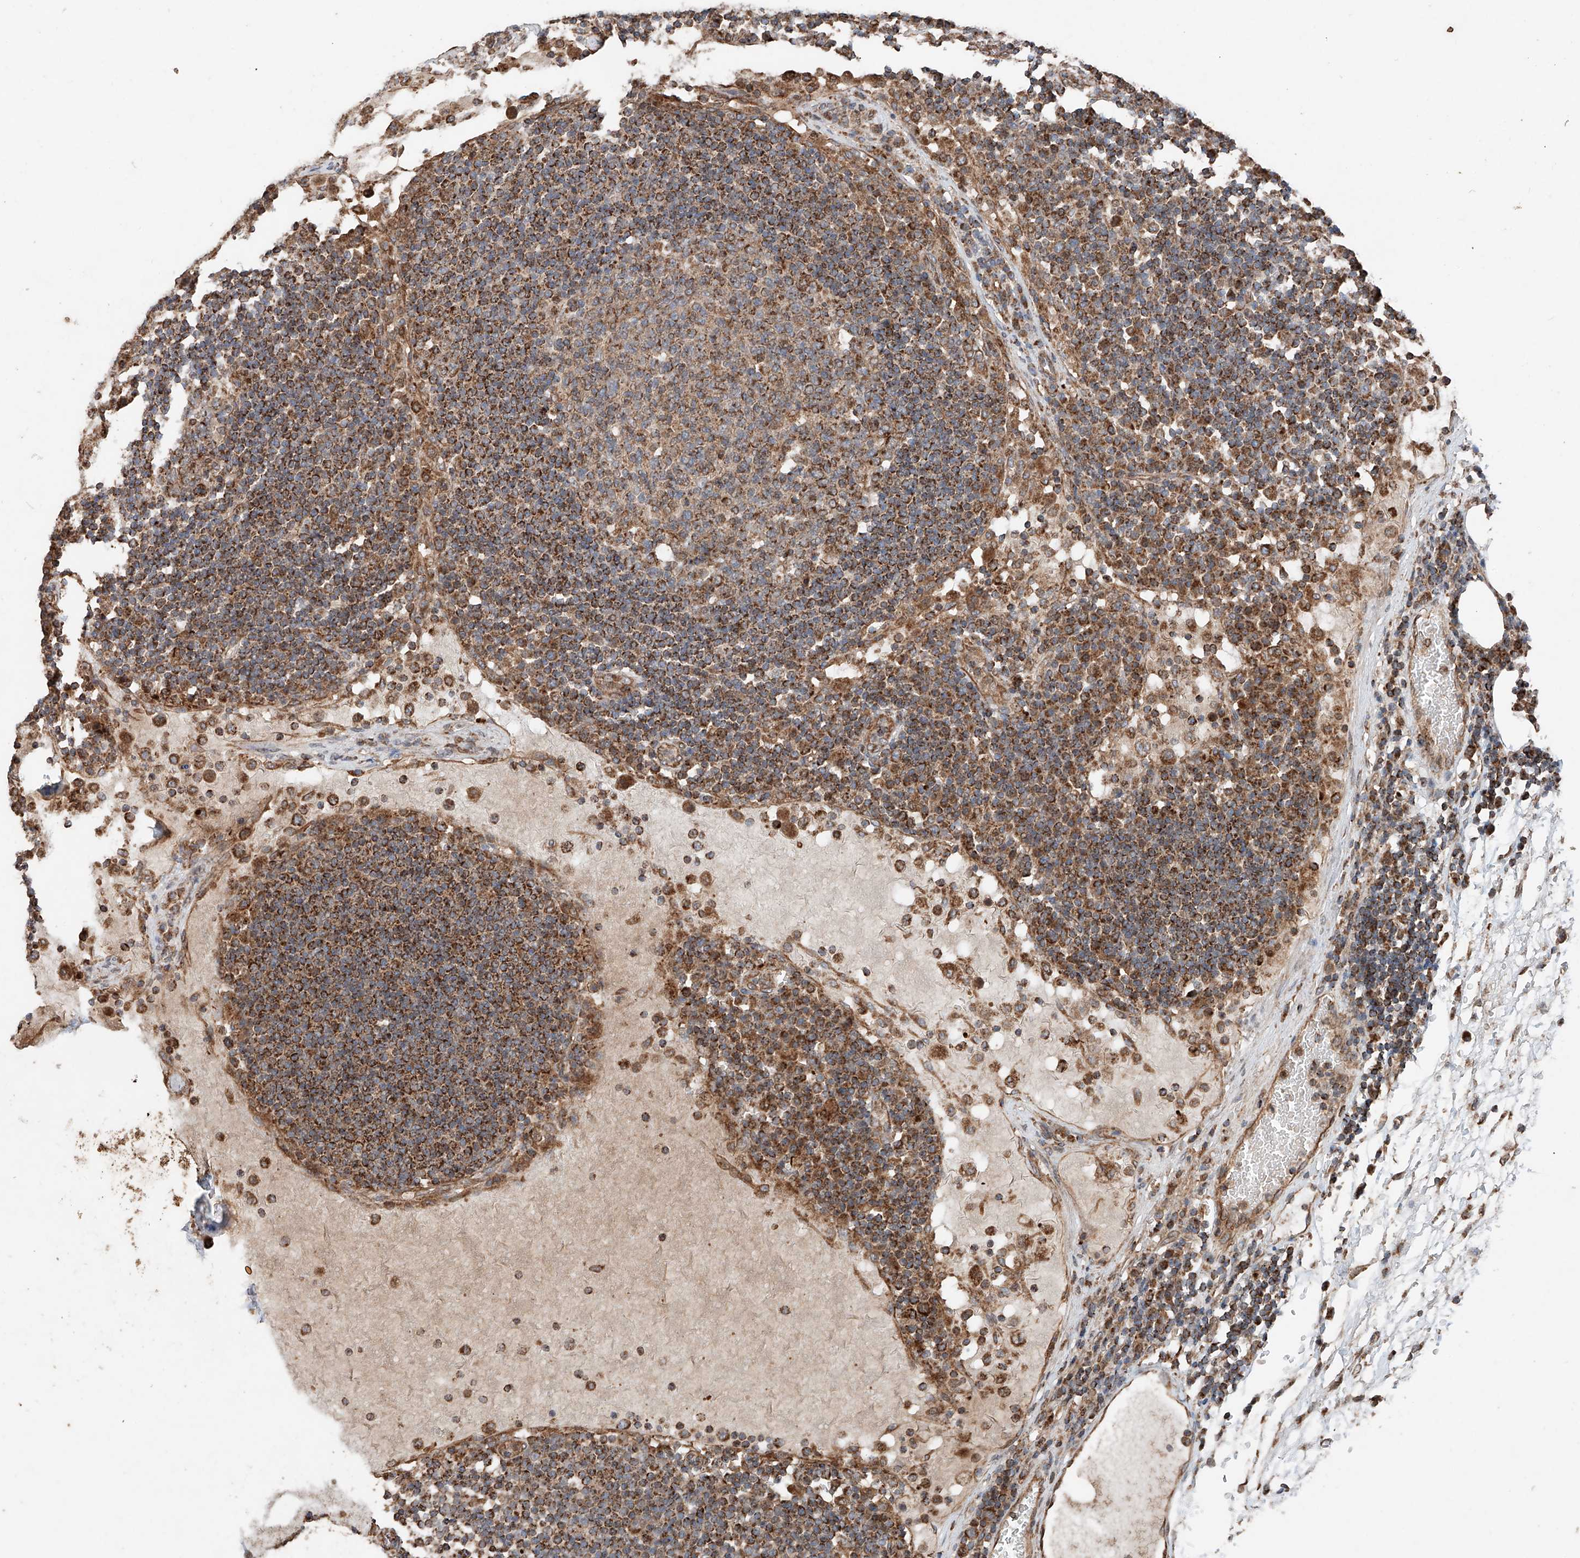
{"staining": {"intensity": "moderate", "quantity": ">75%", "location": "cytoplasmic/membranous"}, "tissue": "lymph node", "cell_type": "Germinal center cells", "image_type": "normal", "snomed": [{"axis": "morphology", "description": "Normal tissue, NOS"}, {"axis": "topography", "description": "Lymph node"}], "caption": "IHC histopathology image of unremarkable lymph node: lymph node stained using immunohistochemistry (IHC) displays medium levels of moderate protein expression localized specifically in the cytoplasmic/membranous of germinal center cells, appearing as a cytoplasmic/membranous brown color.", "gene": "AP4B1", "patient": {"sex": "female", "age": 53}}